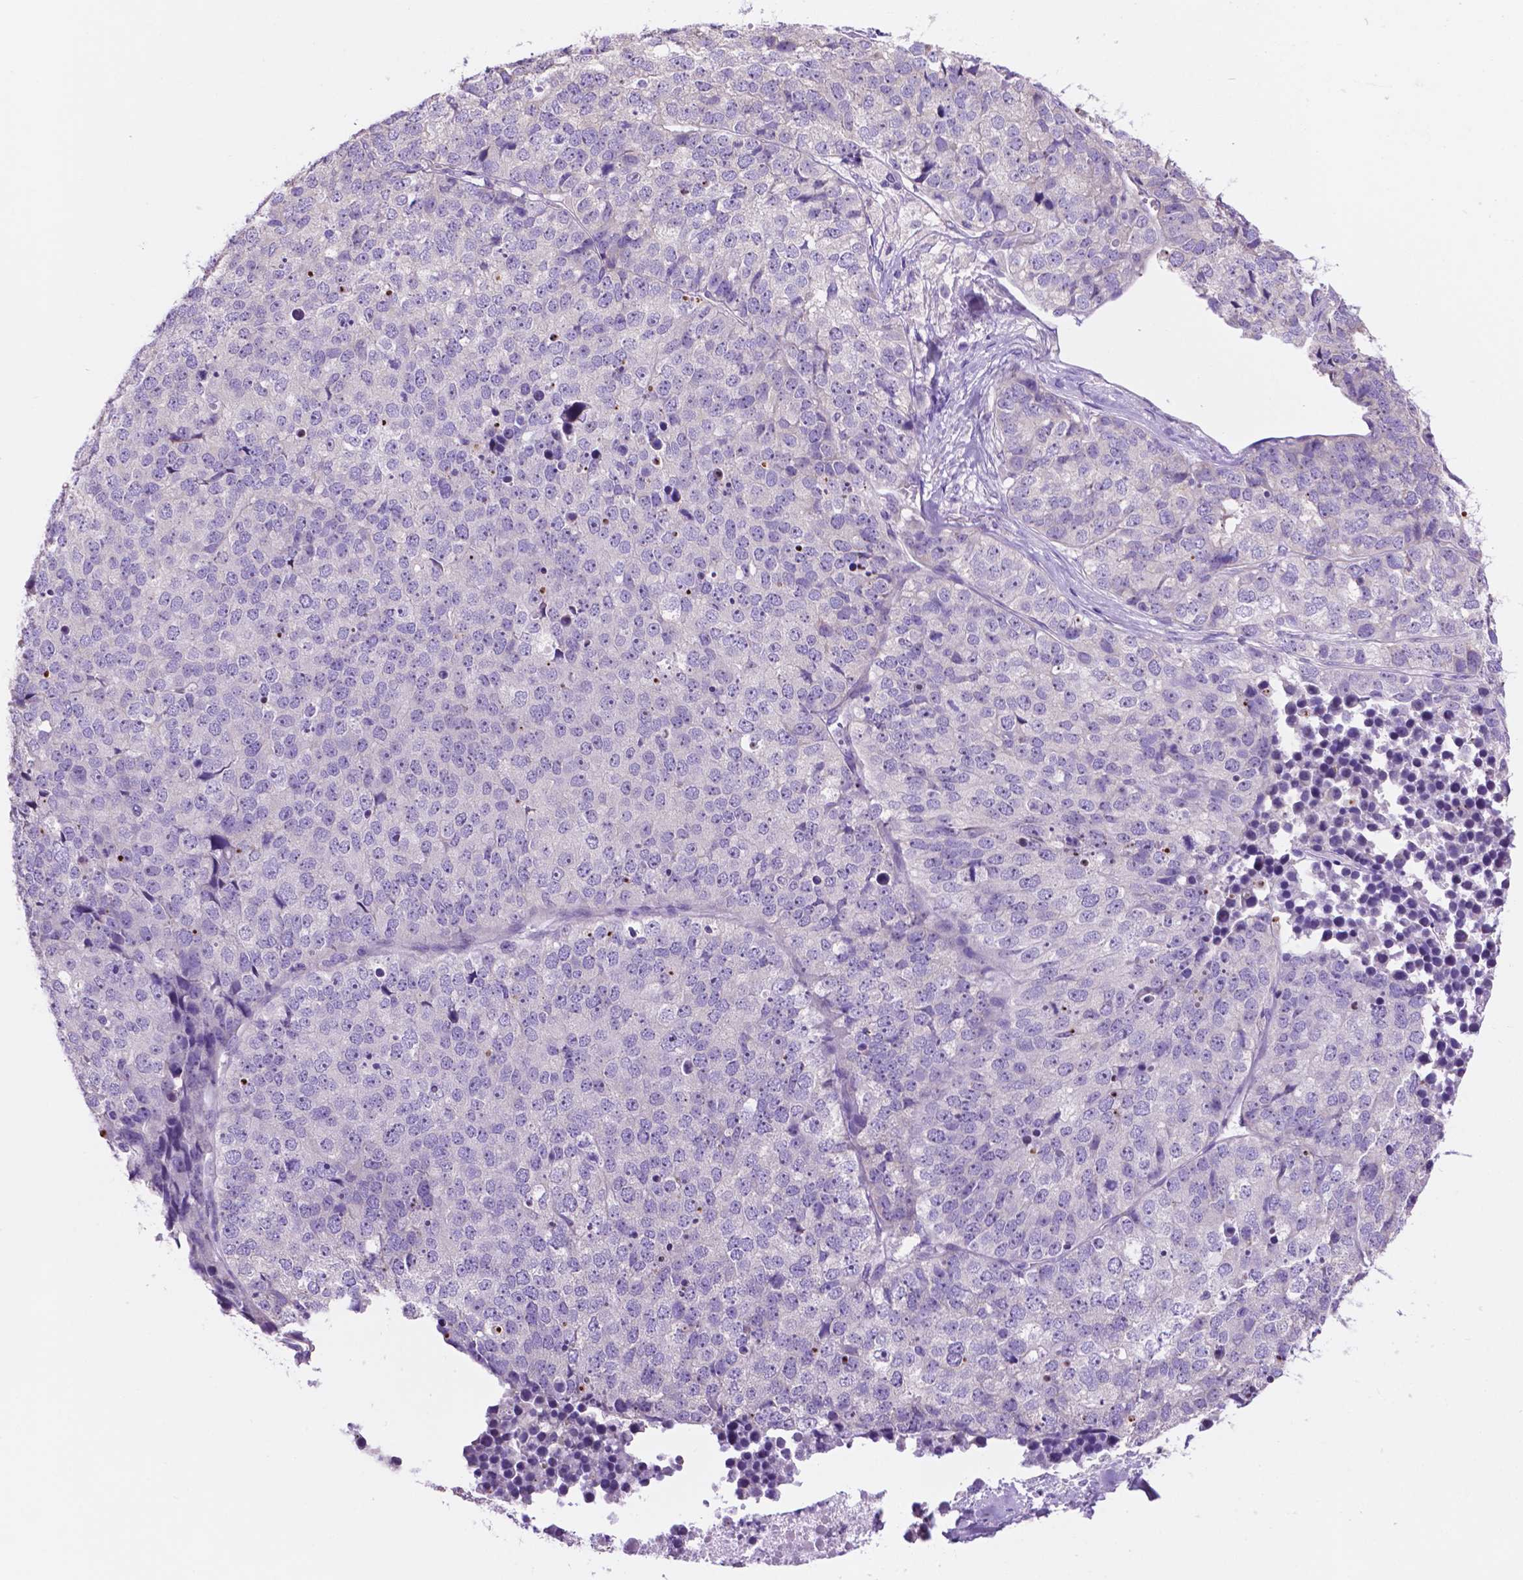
{"staining": {"intensity": "negative", "quantity": "none", "location": "none"}, "tissue": "stomach cancer", "cell_type": "Tumor cells", "image_type": "cancer", "snomed": [{"axis": "morphology", "description": "Adenocarcinoma, NOS"}, {"axis": "topography", "description": "Stomach"}], "caption": "Immunohistochemistry of adenocarcinoma (stomach) exhibits no staining in tumor cells. The staining was performed using DAB (3,3'-diaminobenzidine) to visualize the protein expression in brown, while the nuclei were stained in blue with hematoxylin (Magnification: 20x).", "gene": "SPDYA", "patient": {"sex": "male", "age": 69}}